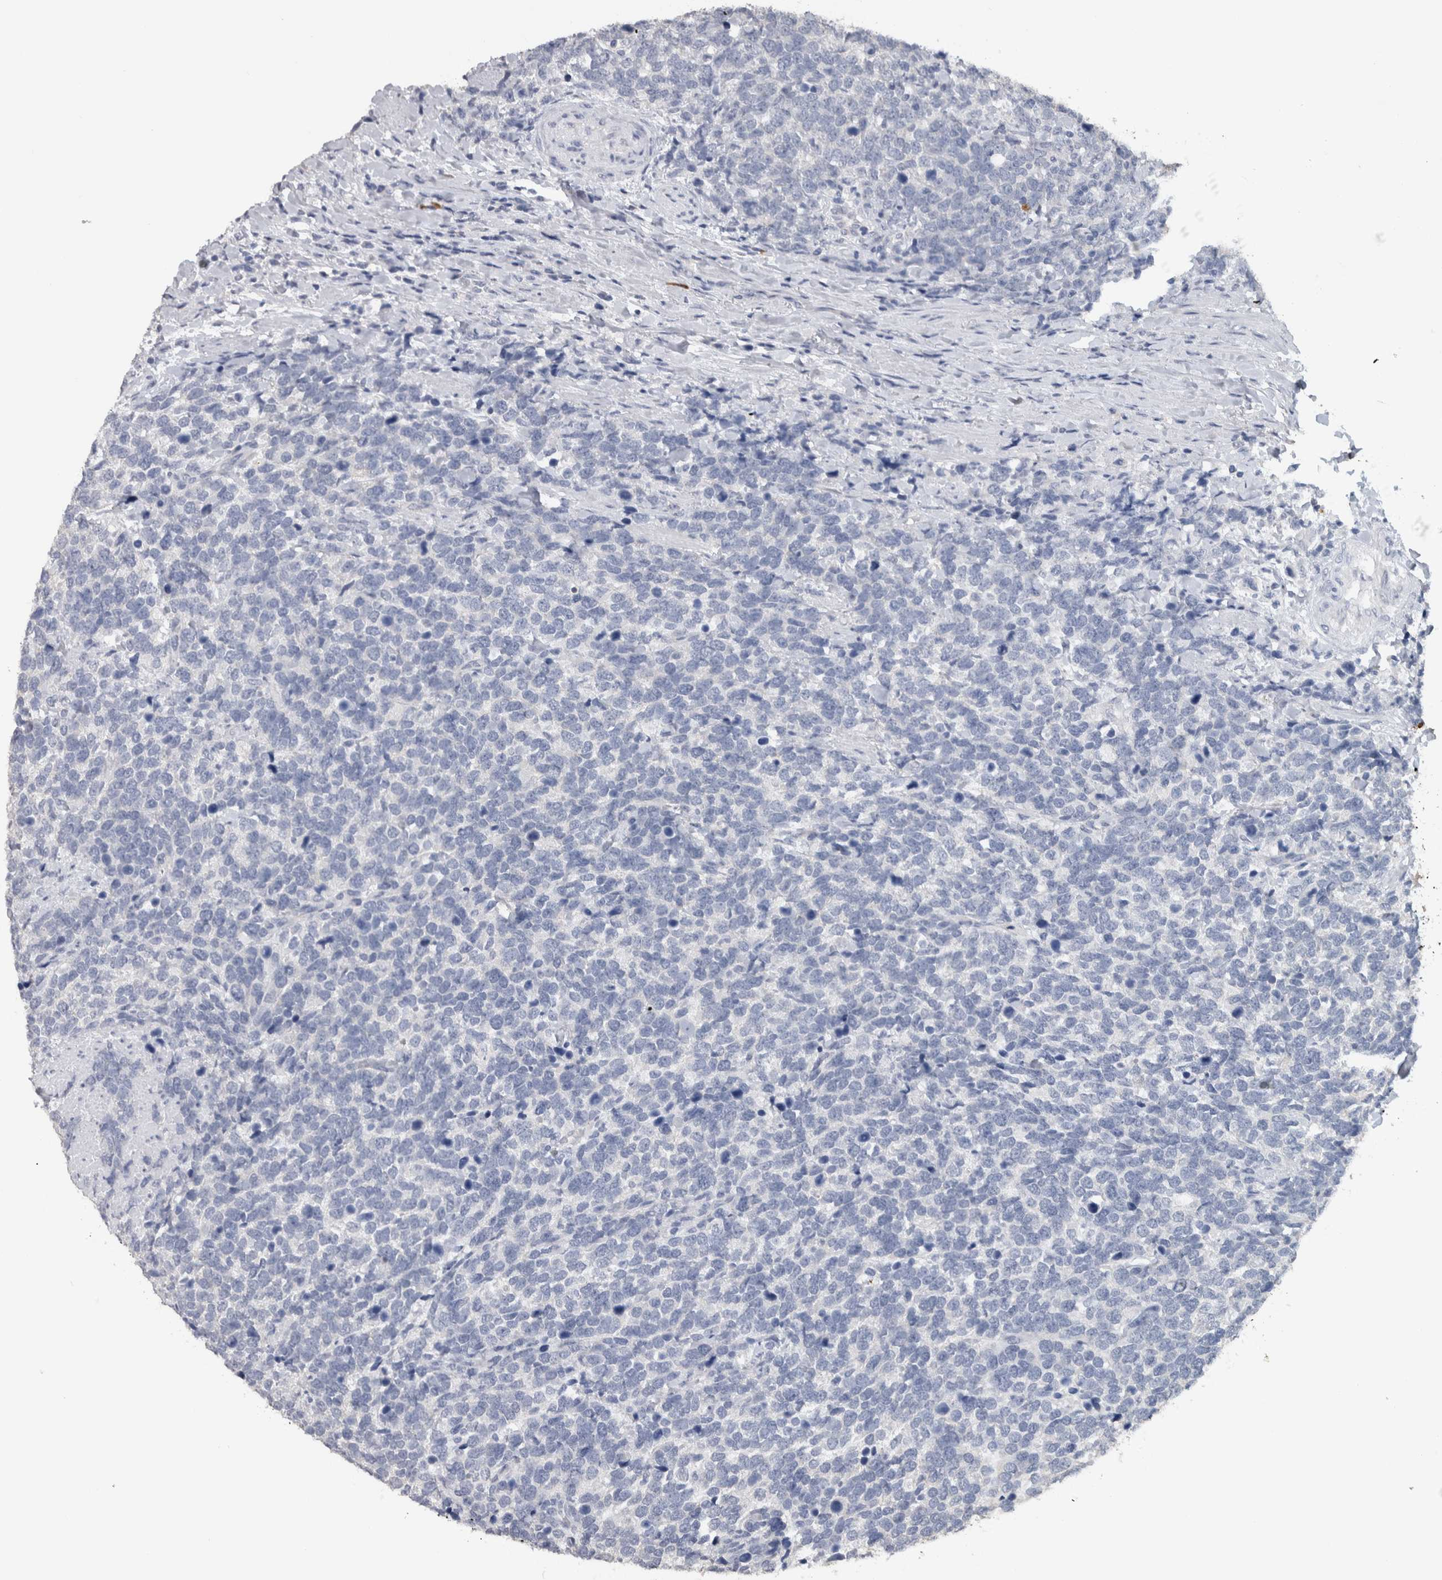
{"staining": {"intensity": "negative", "quantity": "none", "location": "none"}, "tissue": "urothelial cancer", "cell_type": "Tumor cells", "image_type": "cancer", "snomed": [{"axis": "morphology", "description": "Urothelial carcinoma, High grade"}, {"axis": "topography", "description": "Urinary bladder"}], "caption": "Immunohistochemistry of urothelial carcinoma (high-grade) shows no staining in tumor cells.", "gene": "TMEM102", "patient": {"sex": "female", "age": 82}}